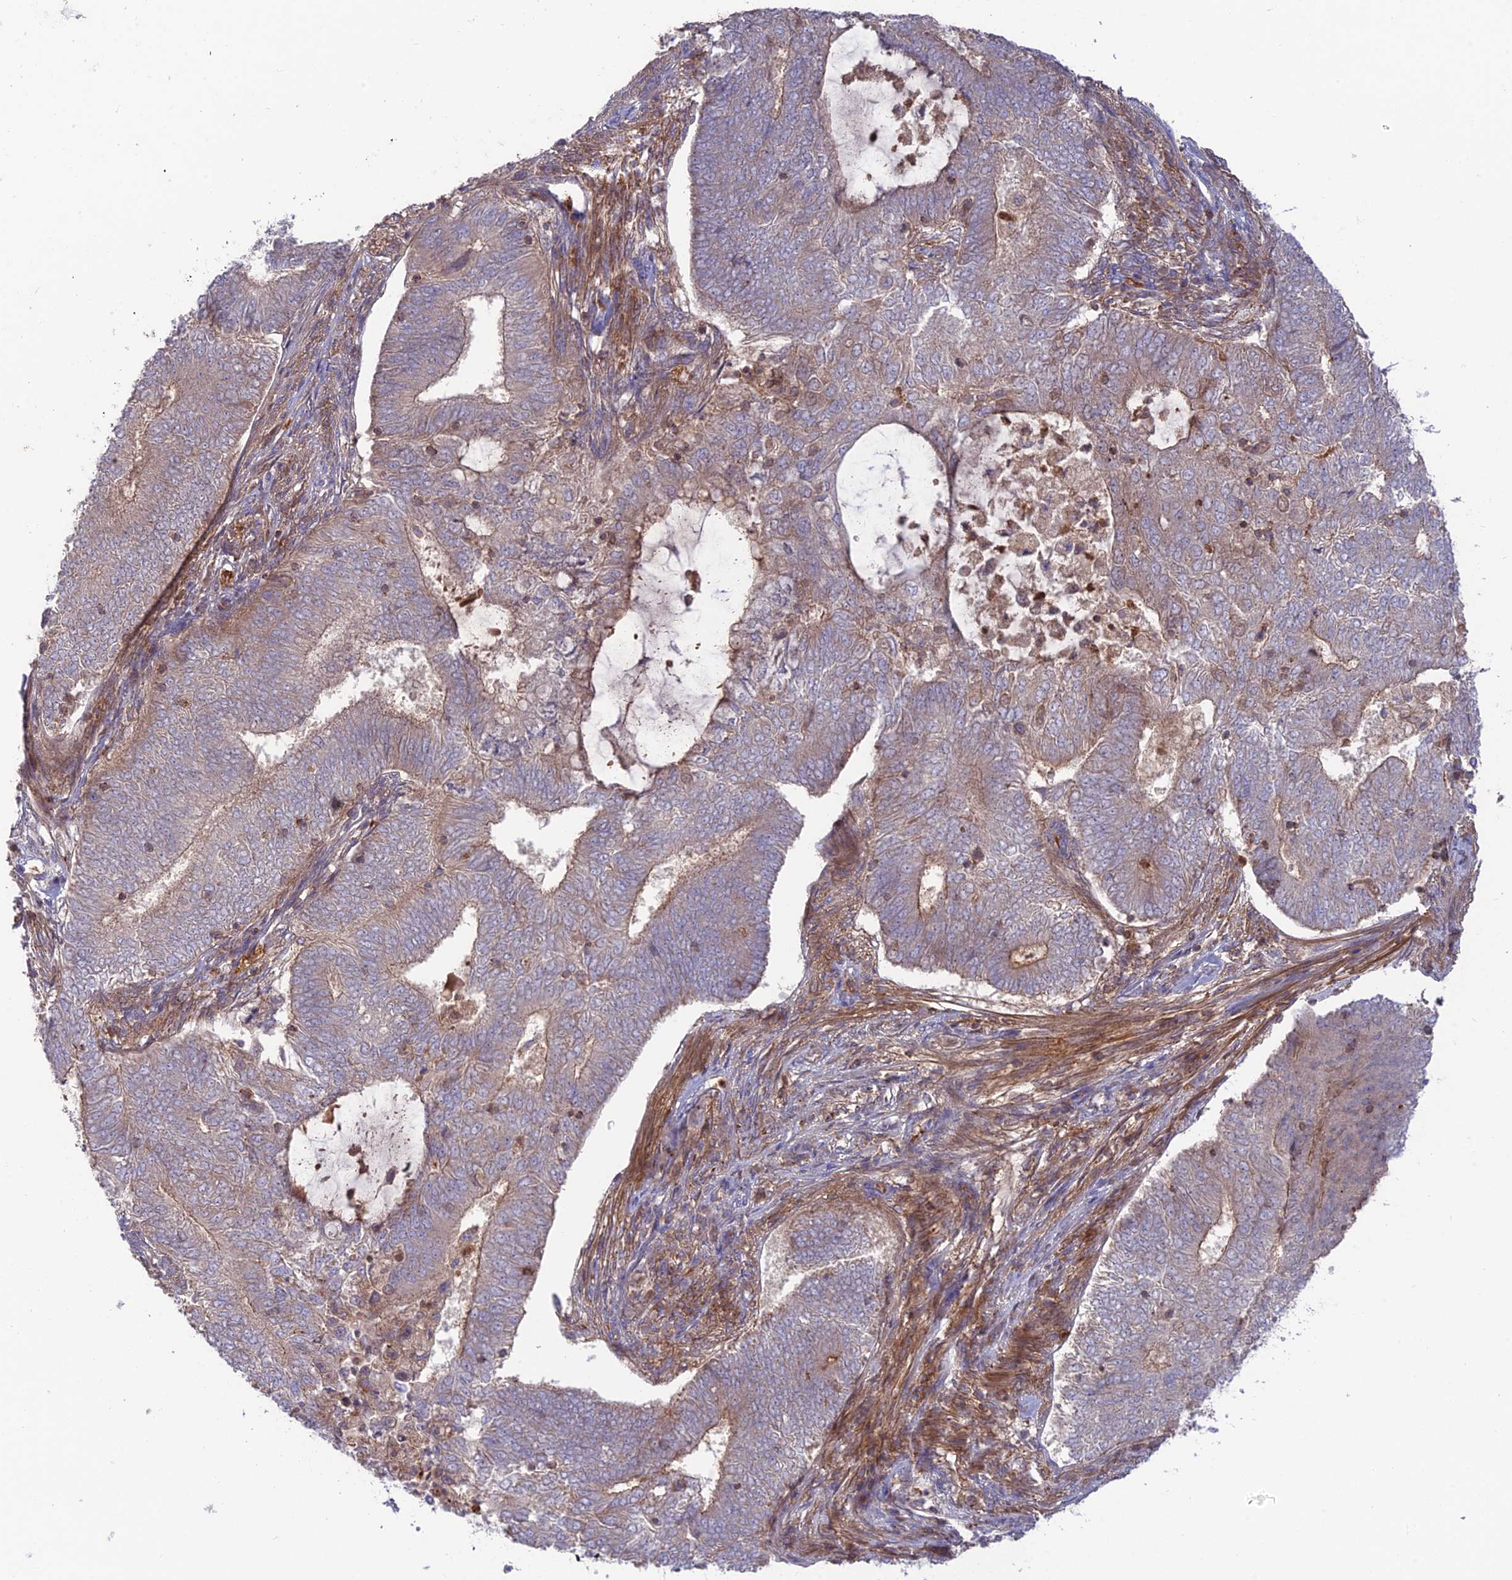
{"staining": {"intensity": "weak", "quantity": "<25%", "location": "cytoplasmic/membranous"}, "tissue": "endometrial cancer", "cell_type": "Tumor cells", "image_type": "cancer", "snomed": [{"axis": "morphology", "description": "Adenocarcinoma, NOS"}, {"axis": "topography", "description": "Endometrium"}], "caption": "A high-resolution photomicrograph shows IHC staining of adenocarcinoma (endometrial), which shows no significant staining in tumor cells. (DAB immunohistochemistry, high magnification).", "gene": "CPNE7", "patient": {"sex": "female", "age": 62}}